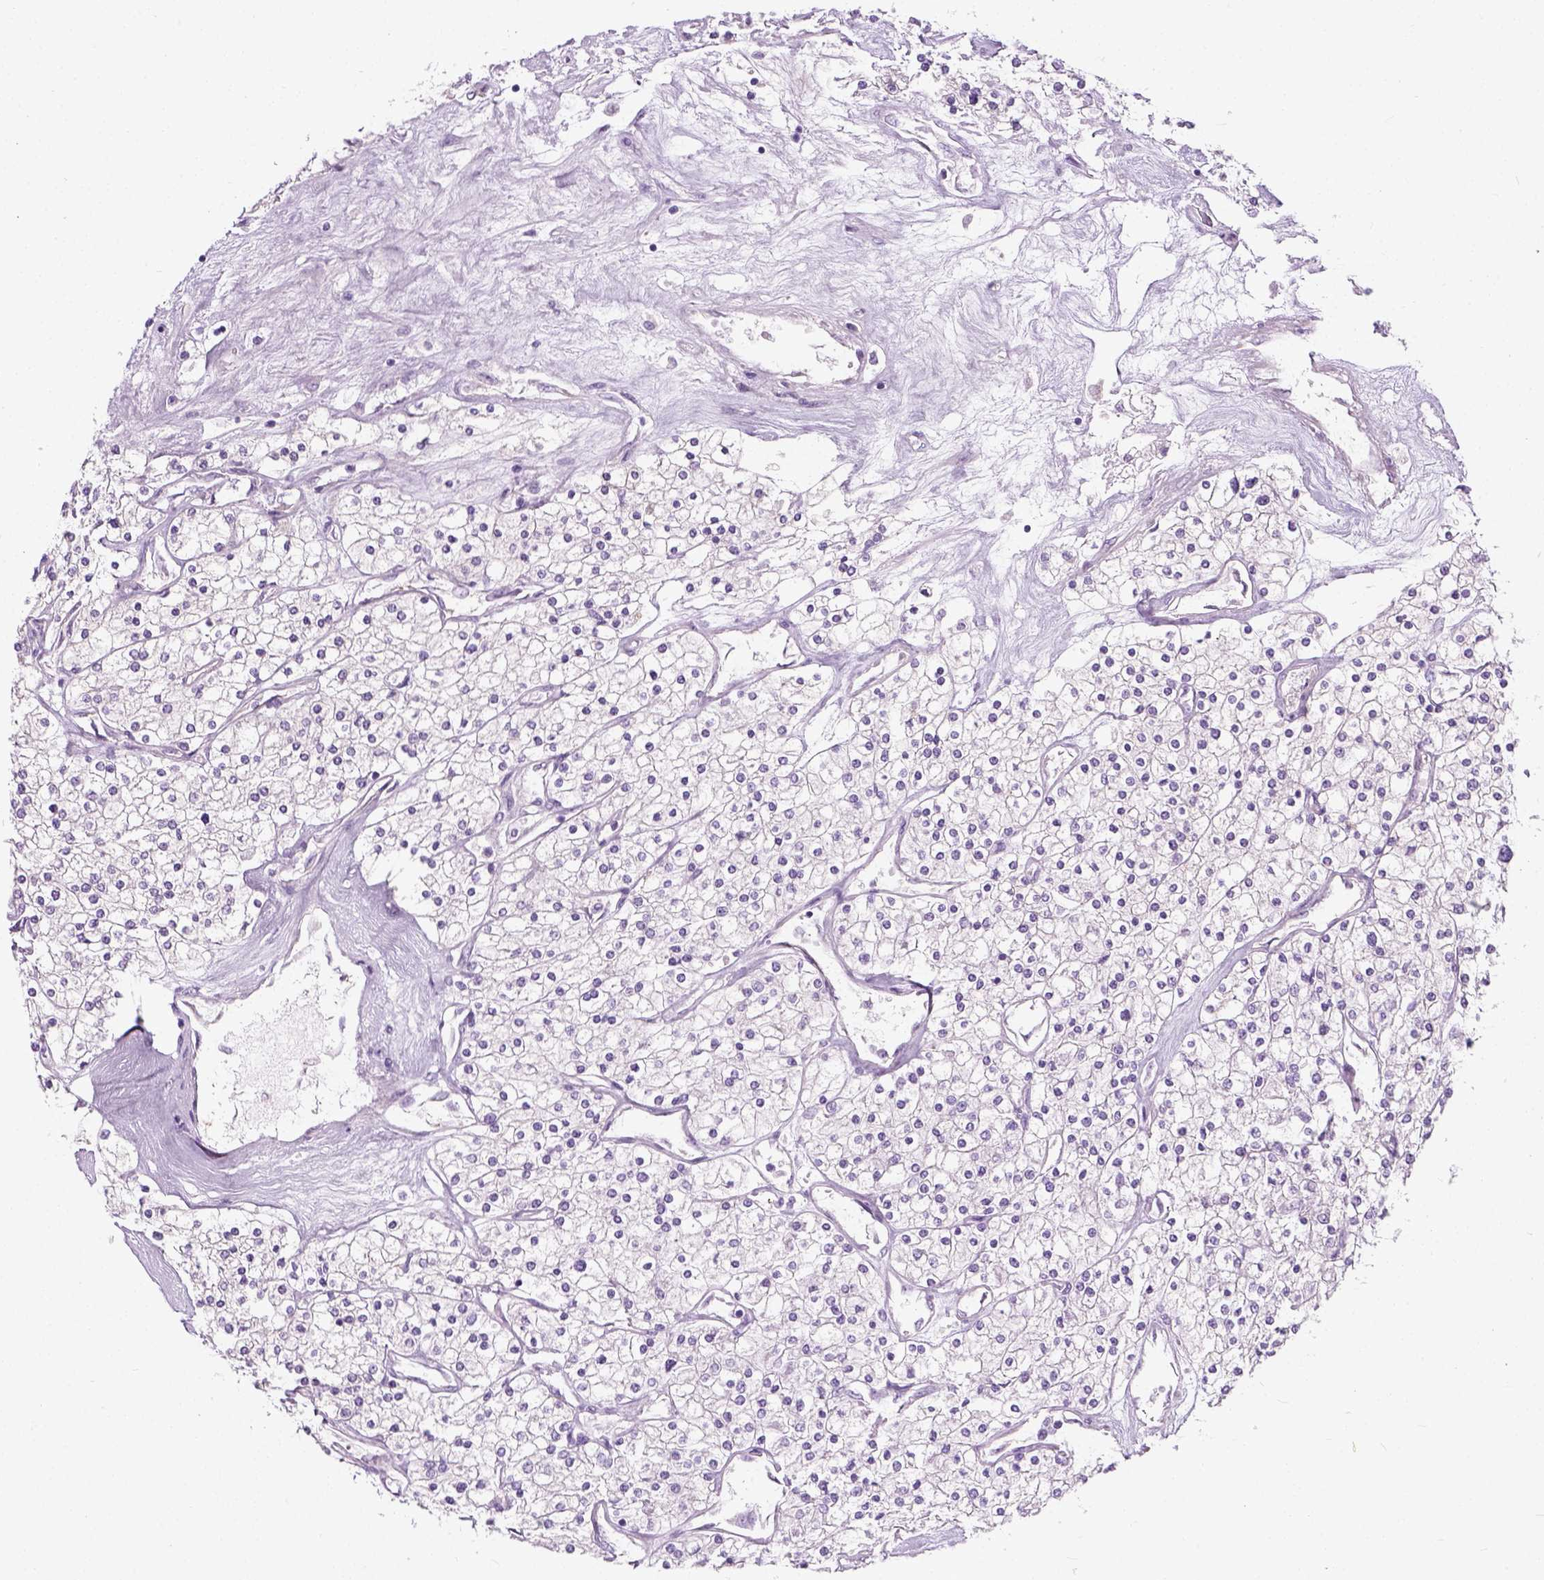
{"staining": {"intensity": "negative", "quantity": "none", "location": "none"}, "tissue": "renal cancer", "cell_type": "Tumor cells", "image_type": "cancer", "snomed": [{"axis": "morphology", "description": "Adenocarcinoma, NOS"}, {"axis": "topography", "description": "Kidney"}], "caption": "DAB immunohistochemical staining of adenocarcinoma (renal) exhibits no significant staining in tumor cells.", "gene": "TRIM72", "patient": {"sex": "male", "age": 80}}